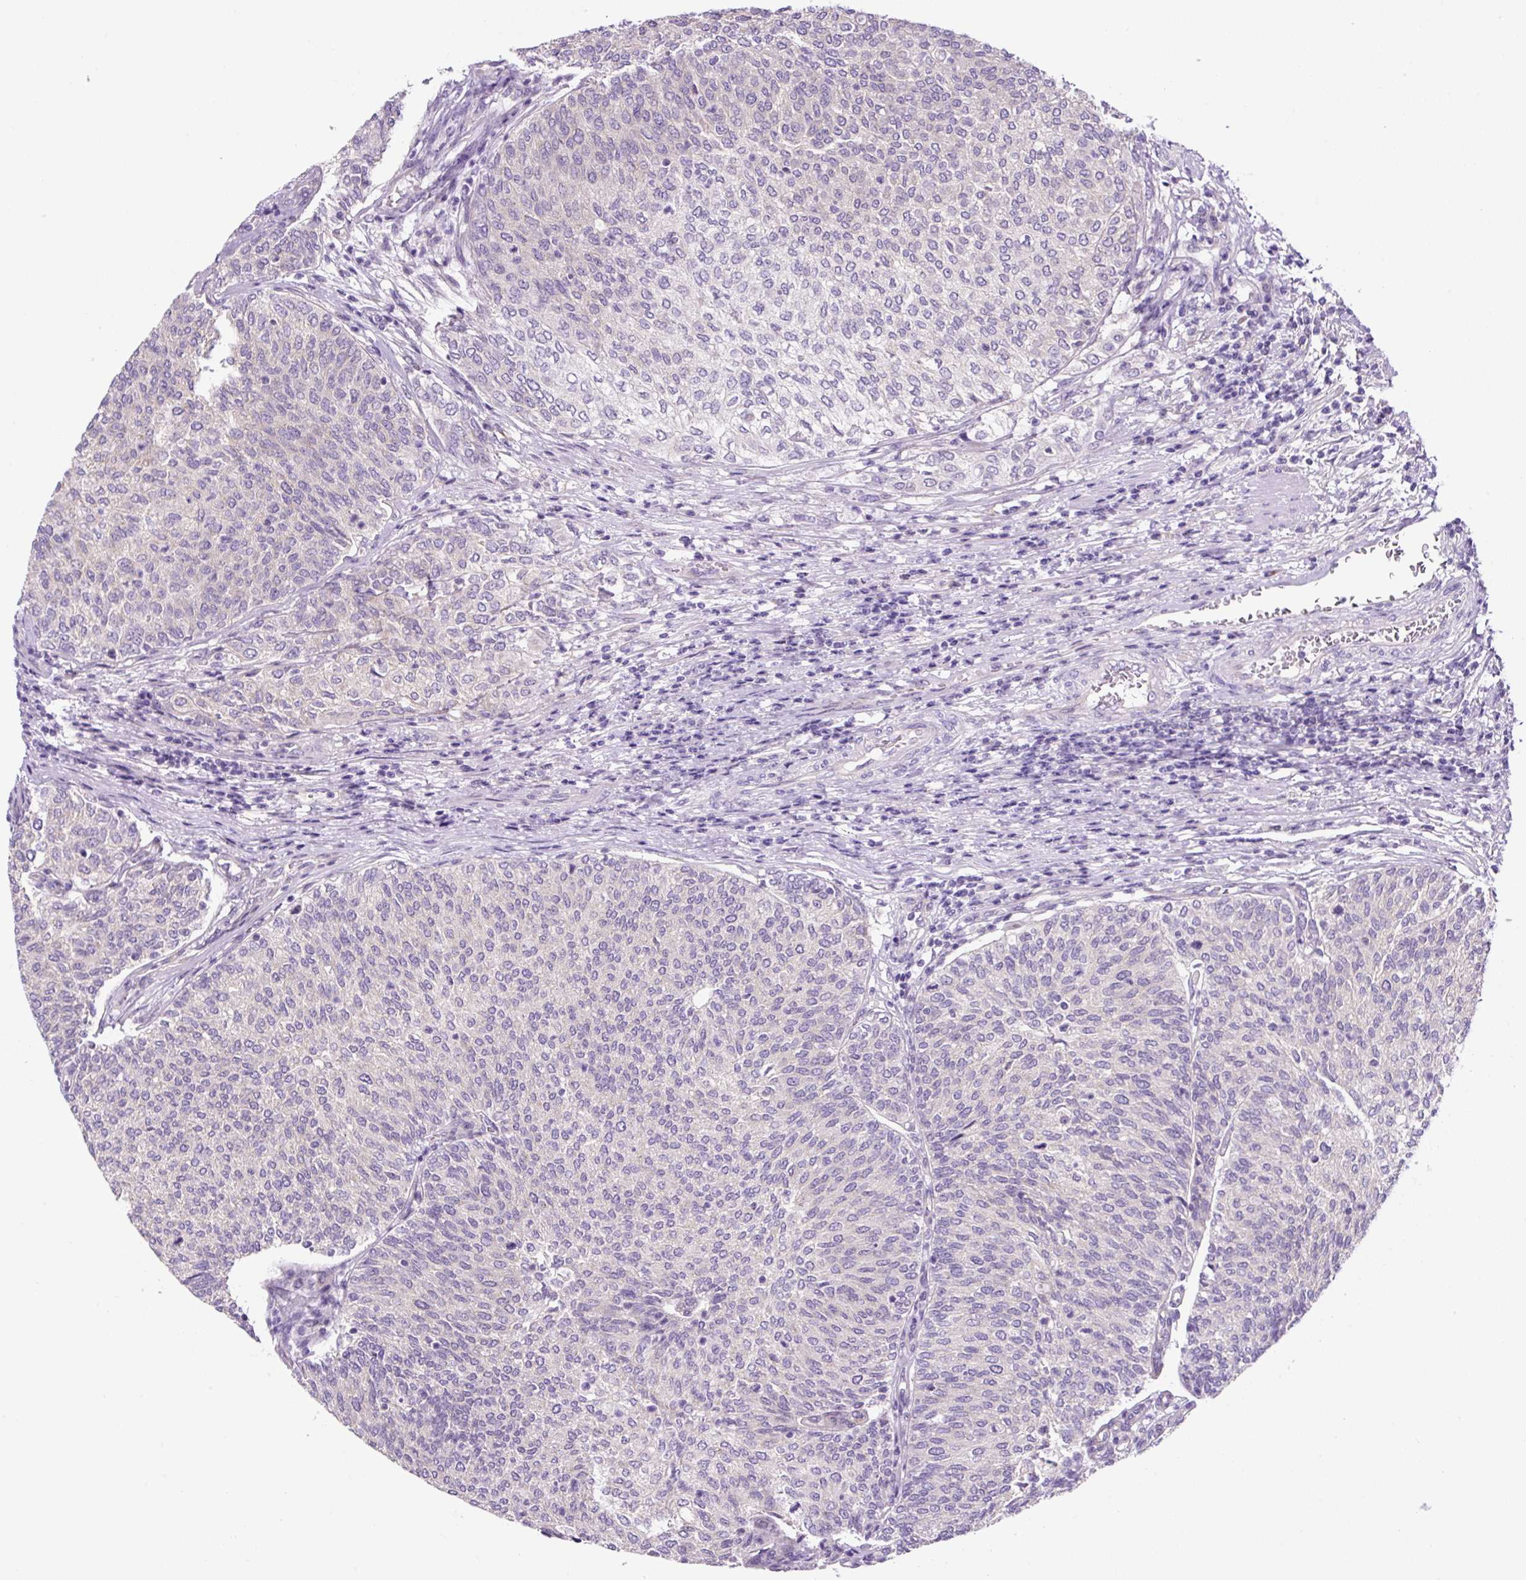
{"staining": {"intensity": "negative", "quantity": "none", "location": "none"}, "tissue": "urothelial cancer", "cell_type": "Tumor cells", "image_type": "cancer", "snomed": [{"axis": "morphology", "description": "Urothelial carcinoma, Low grade"}, {"axis": "topography", "description": "Urinary bladder"}], "caption": "Protein analysis of urothelial cancer reveals no significant positivity in tumor cells.", "gene": "GORASP1", "patient": {"sex": "female", "age": 79}}